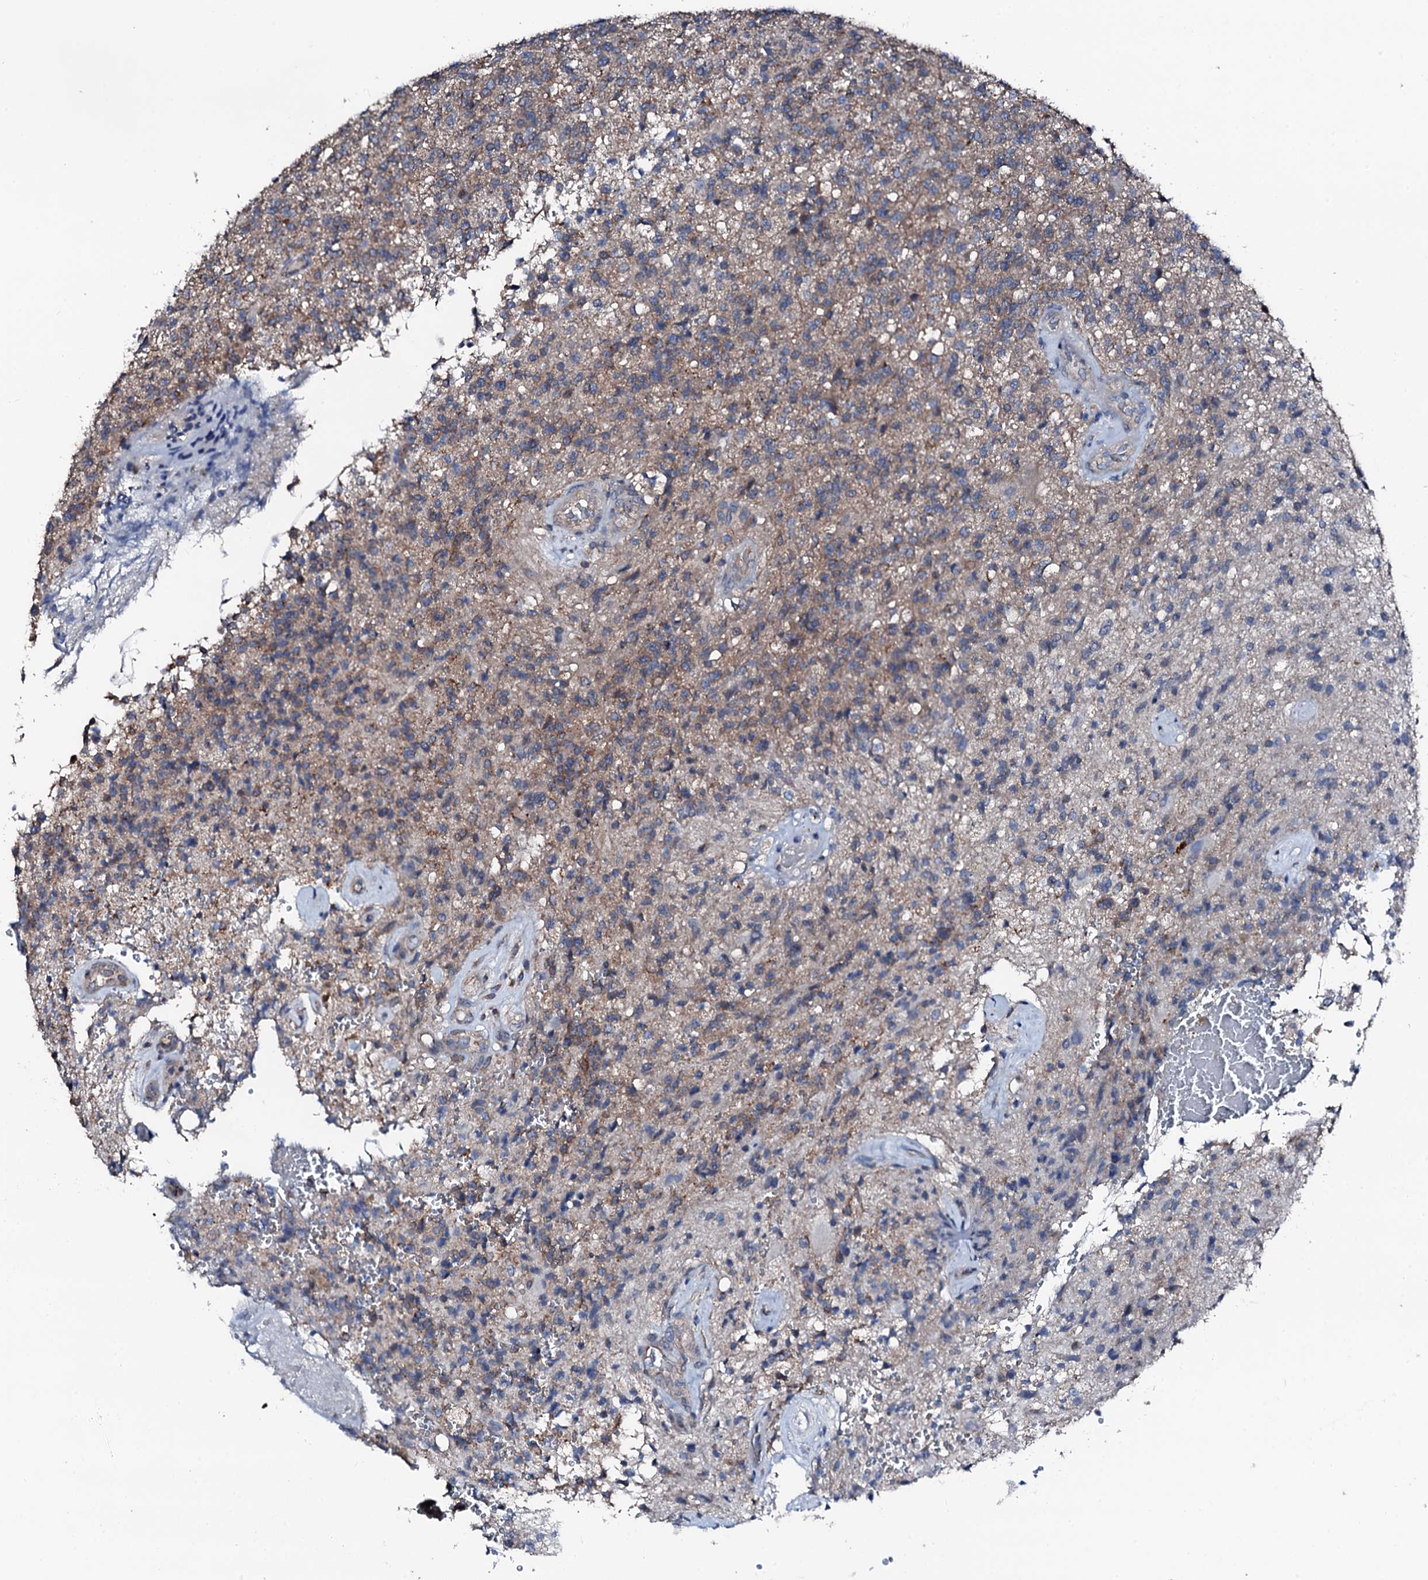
{"staining": {"intensity": "weak", "quantity": "<25%", "location": "cytoplasmic/membranous"}, "tissue": "glioma", "cell_type": "Tumor cells", "image_type": "cancer", "snomed": [{"axis": "morphology", "description": "Glioma, malignant, High grade"}, {"axis": "topography", "description": "Brain"}], "caption": "The micrograph exhibits no significant expression in tumor cells of glioma. (DAB IHC with hematoxylin counter stain).", "gene": "TRAFD1", "patient": {"sex": "male", "age": 56}}